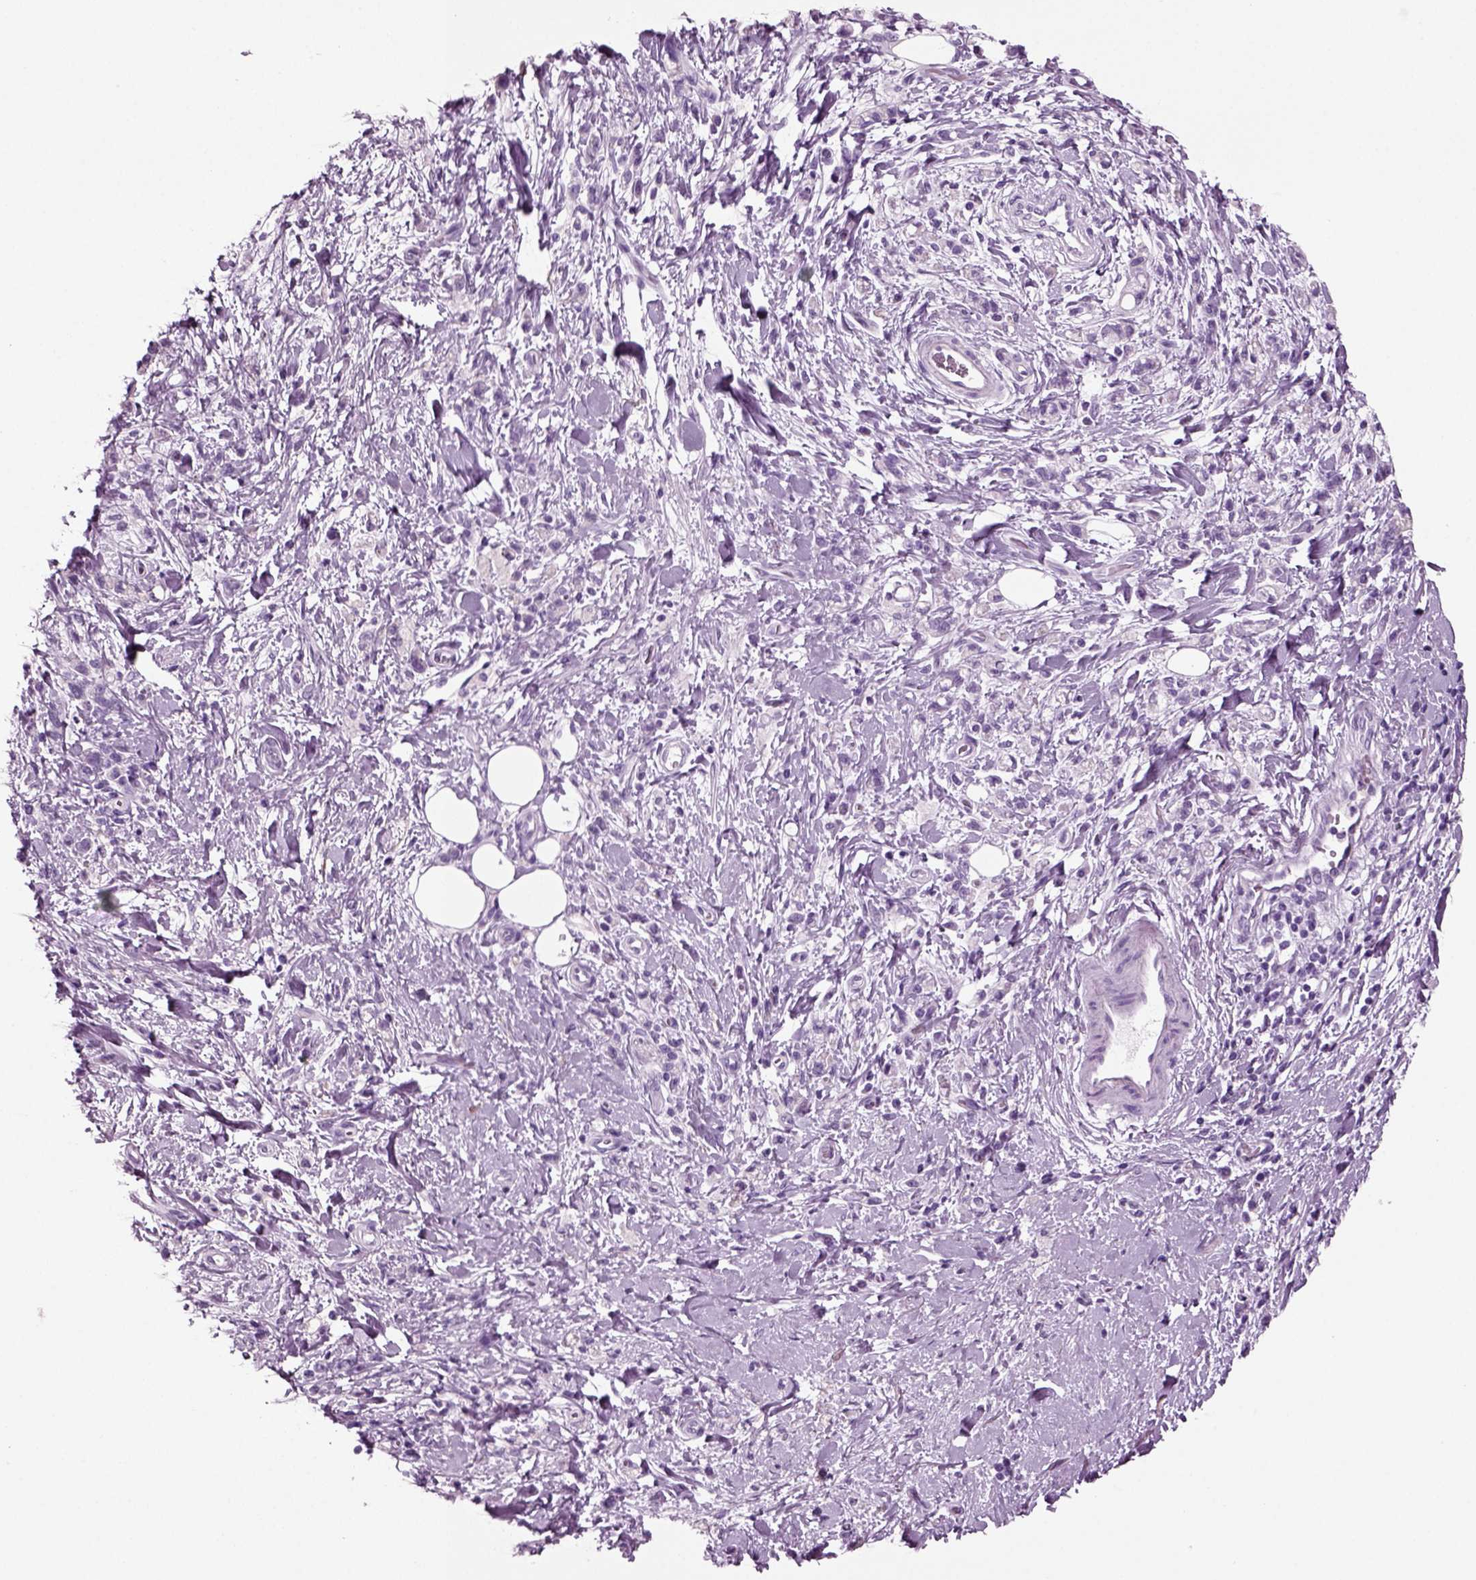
{"staining": {"intensity": "negative", "quantity": "none", "location": "none"}, "tissue": "stomach cancer", "cell_type": "Tumor cells", "image_type": "cancer", "snomed": [{"axis": "morphology", "description": "Adenocarcinoma, NOS"}, {"axis": "topography", "description": "Stomach"}], "caption": "Immunohistochemistry image of neoplastic tissue: adenocarcinoma (stomach) stained with DAB (3,3'-diaminobenzidine) exhibits no significant protein staining in tumor cells. The staining is performed using DAB brown chromogen with nuclei counter-stained in using hematoxylin.", "gene": "CRABP1", "patient": {"sex": "male", "age": 77}}